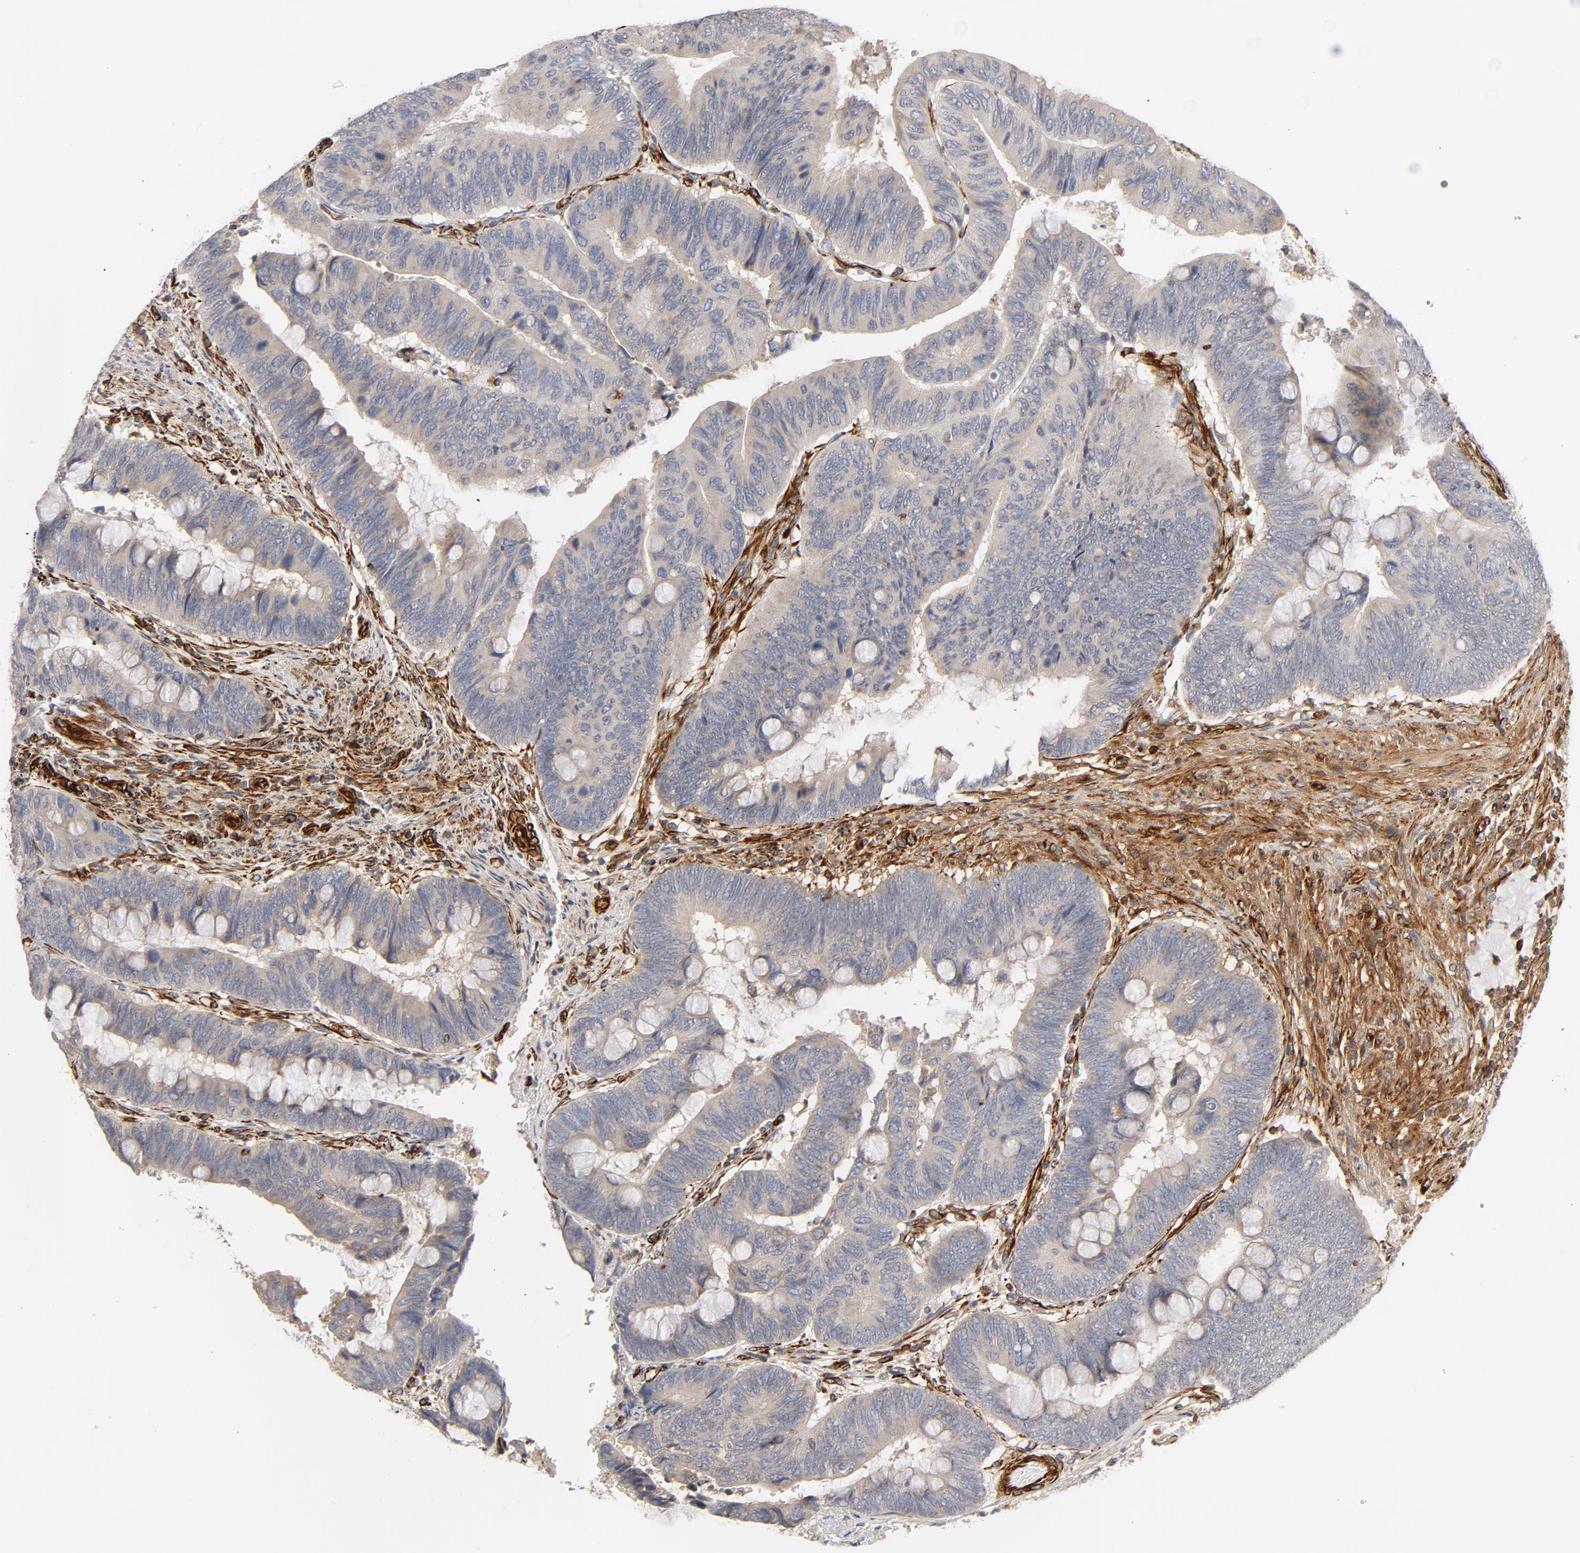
{"staining": {"intensity": "moderate", "quantity": ">75%", "location": "cytoplasmic/membranous"}, "tissue": "colorectal cancer", "cell_type": "Tumor cells", "image_type": "cancer", "snomed": [{"axis": "morphology", "description": "Normal tissue, NOS"}, {"axis": "morphology", "description": "Adenocarcinoma, NOS"}, {"axis": "topography", "description": "Rectum"}], "caption": "Moderate cytoplasmic/membranous expression is appreciated in about >75% of tumor cells in colorectal adenocarcinoma. Using DAB (3,3'-diaminobenzidine) (brown) and hematoxylin (blue) stains, captured at high magnification using brightfield microscopy.", "gene": "FAM118A", "patient": {"sex": "male", "age": 92}}